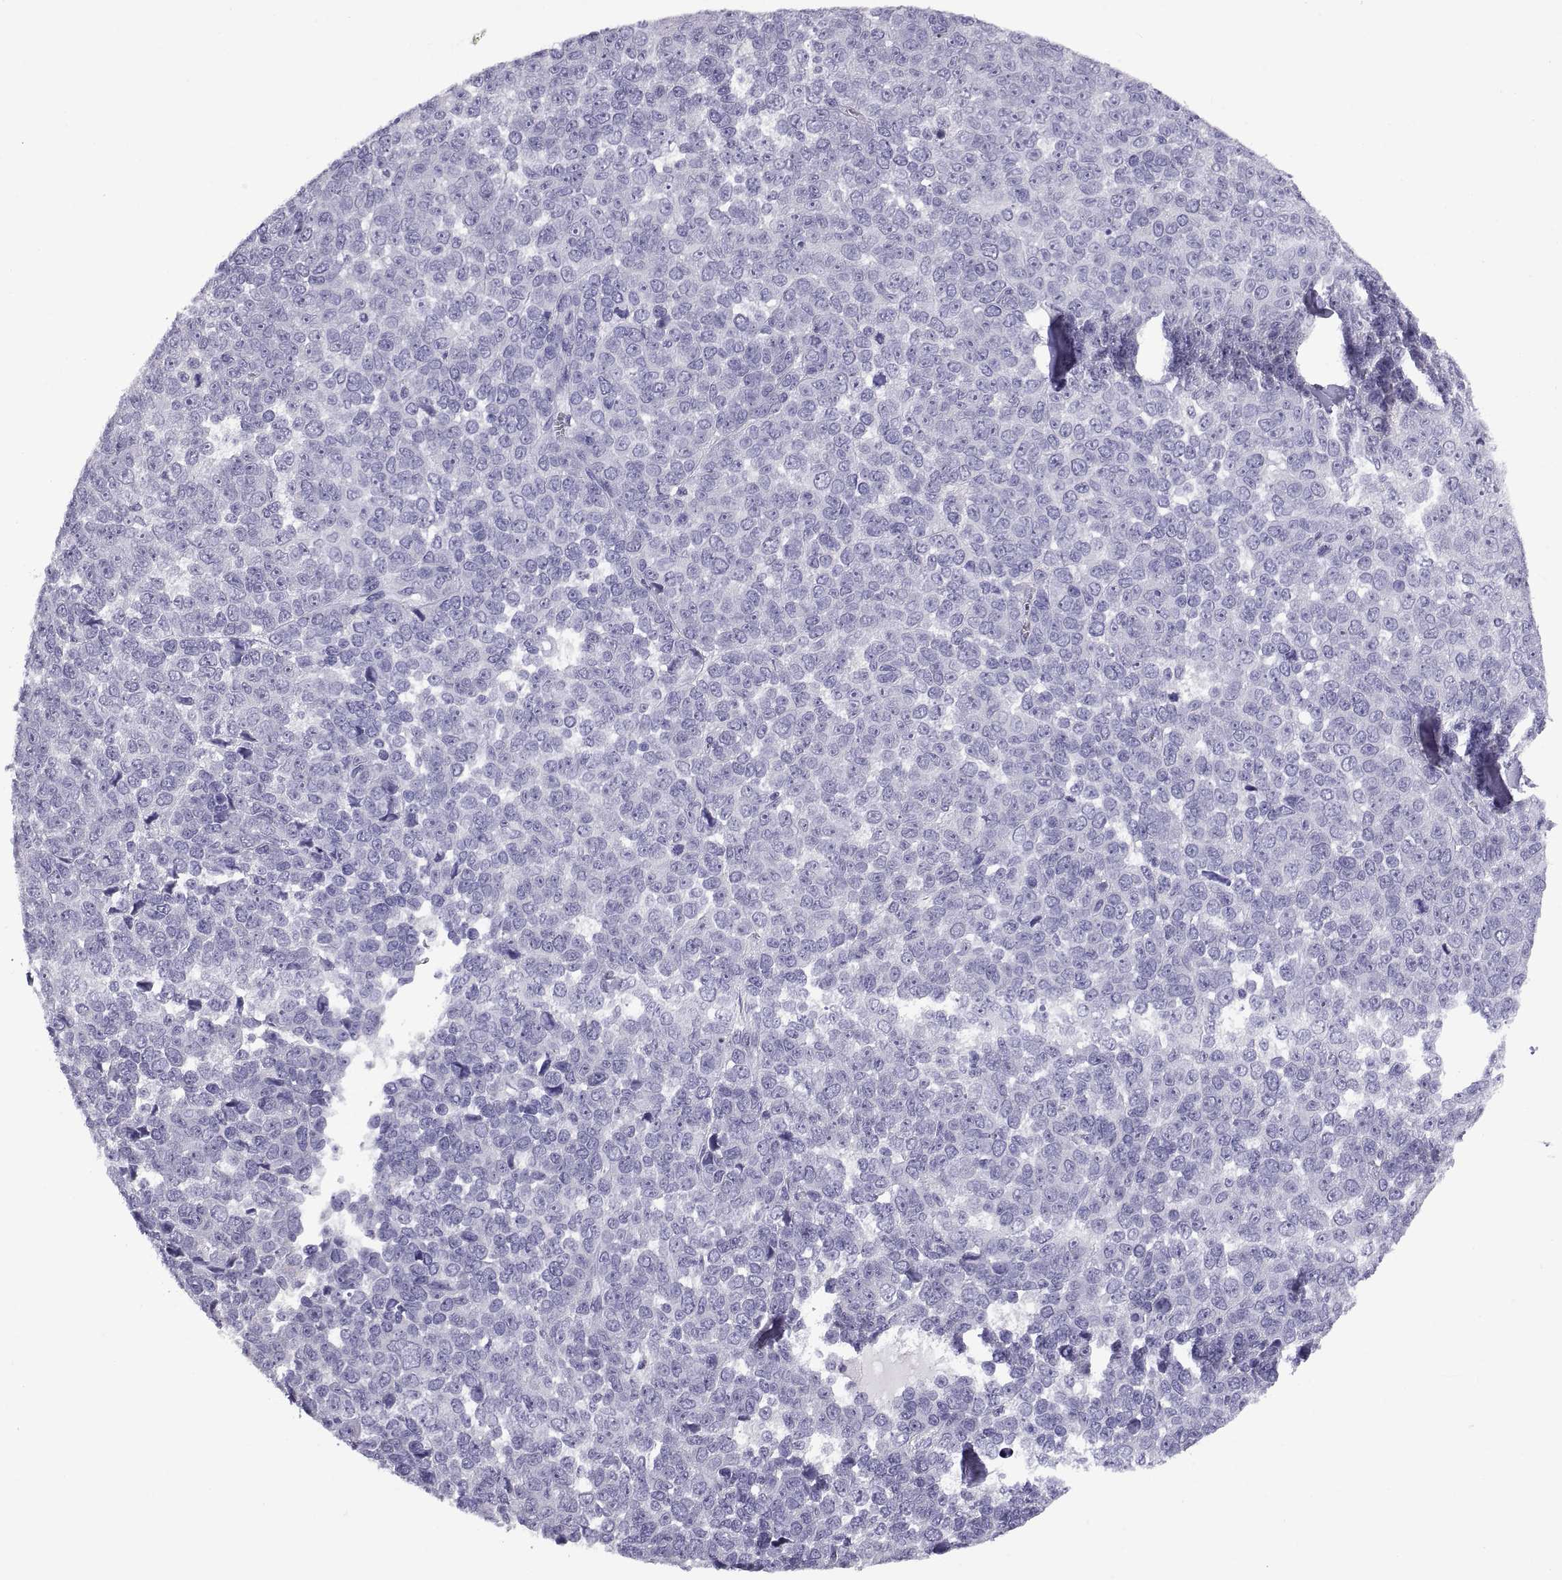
{"staining": {"intensity": "negative", "quantity": "none", "location": "none"}, "tissue": "melanoma", "cell_type": "Tumor cells", "image_type": "cancer", "snomed": [{"axis": "morphology", "description": "Malignant melanoma, NOS"}, {"axis": "topography", "description": "Skin"}], "caption": "Immunohistochemistry (IHC) micrograph of human malignant melanoma stained for a protein (brown), which exhibits no expression in tumor cells. (Brightfield microscopy of DAB (3,3'-diaminobenzidine) IHC at high magnification).", "gene": "RGS20", "patient": {"sex": "female", "age": 95}}